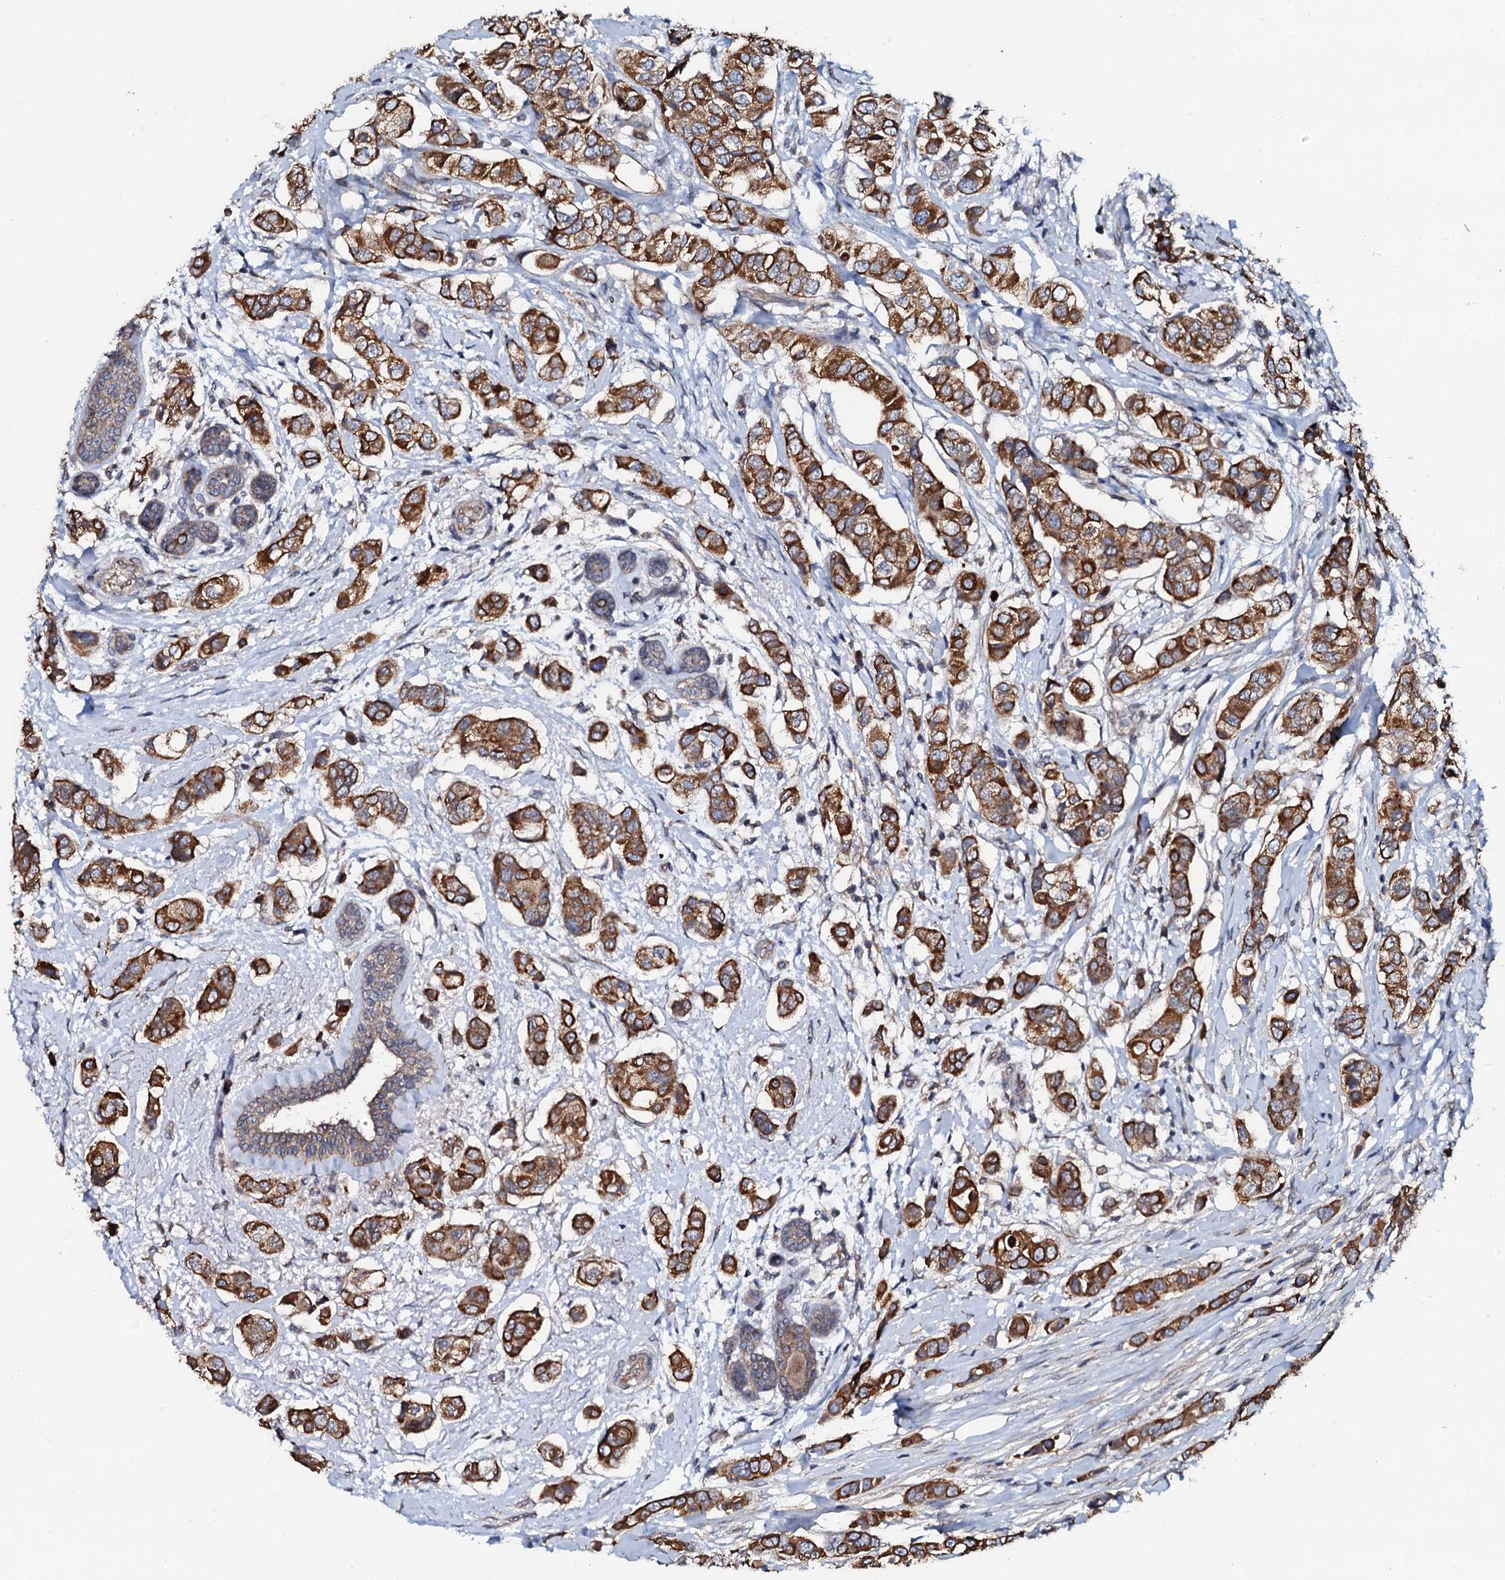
{"staining": {"intensity": "strong", "quantity": ">75%", "location": "cytoplasmic/membranous"}, "tissue": "breast cancer", "cell_type": "Tumor cells", "image_type": "cancer", "snomed": [{"axis": "morphology", "description": "Lobular carcinoma"}, {"axis": "topography", "description": "Breast"}], "caption": "This is an image of immunohistochemistry (IHC) staining of breast lobular carcinoma, which shows strong positivity in the cytoplasmic/membranous of tumor cells.", "gene": "GLCE", "patient": {"sex": "female", "age": 51}}